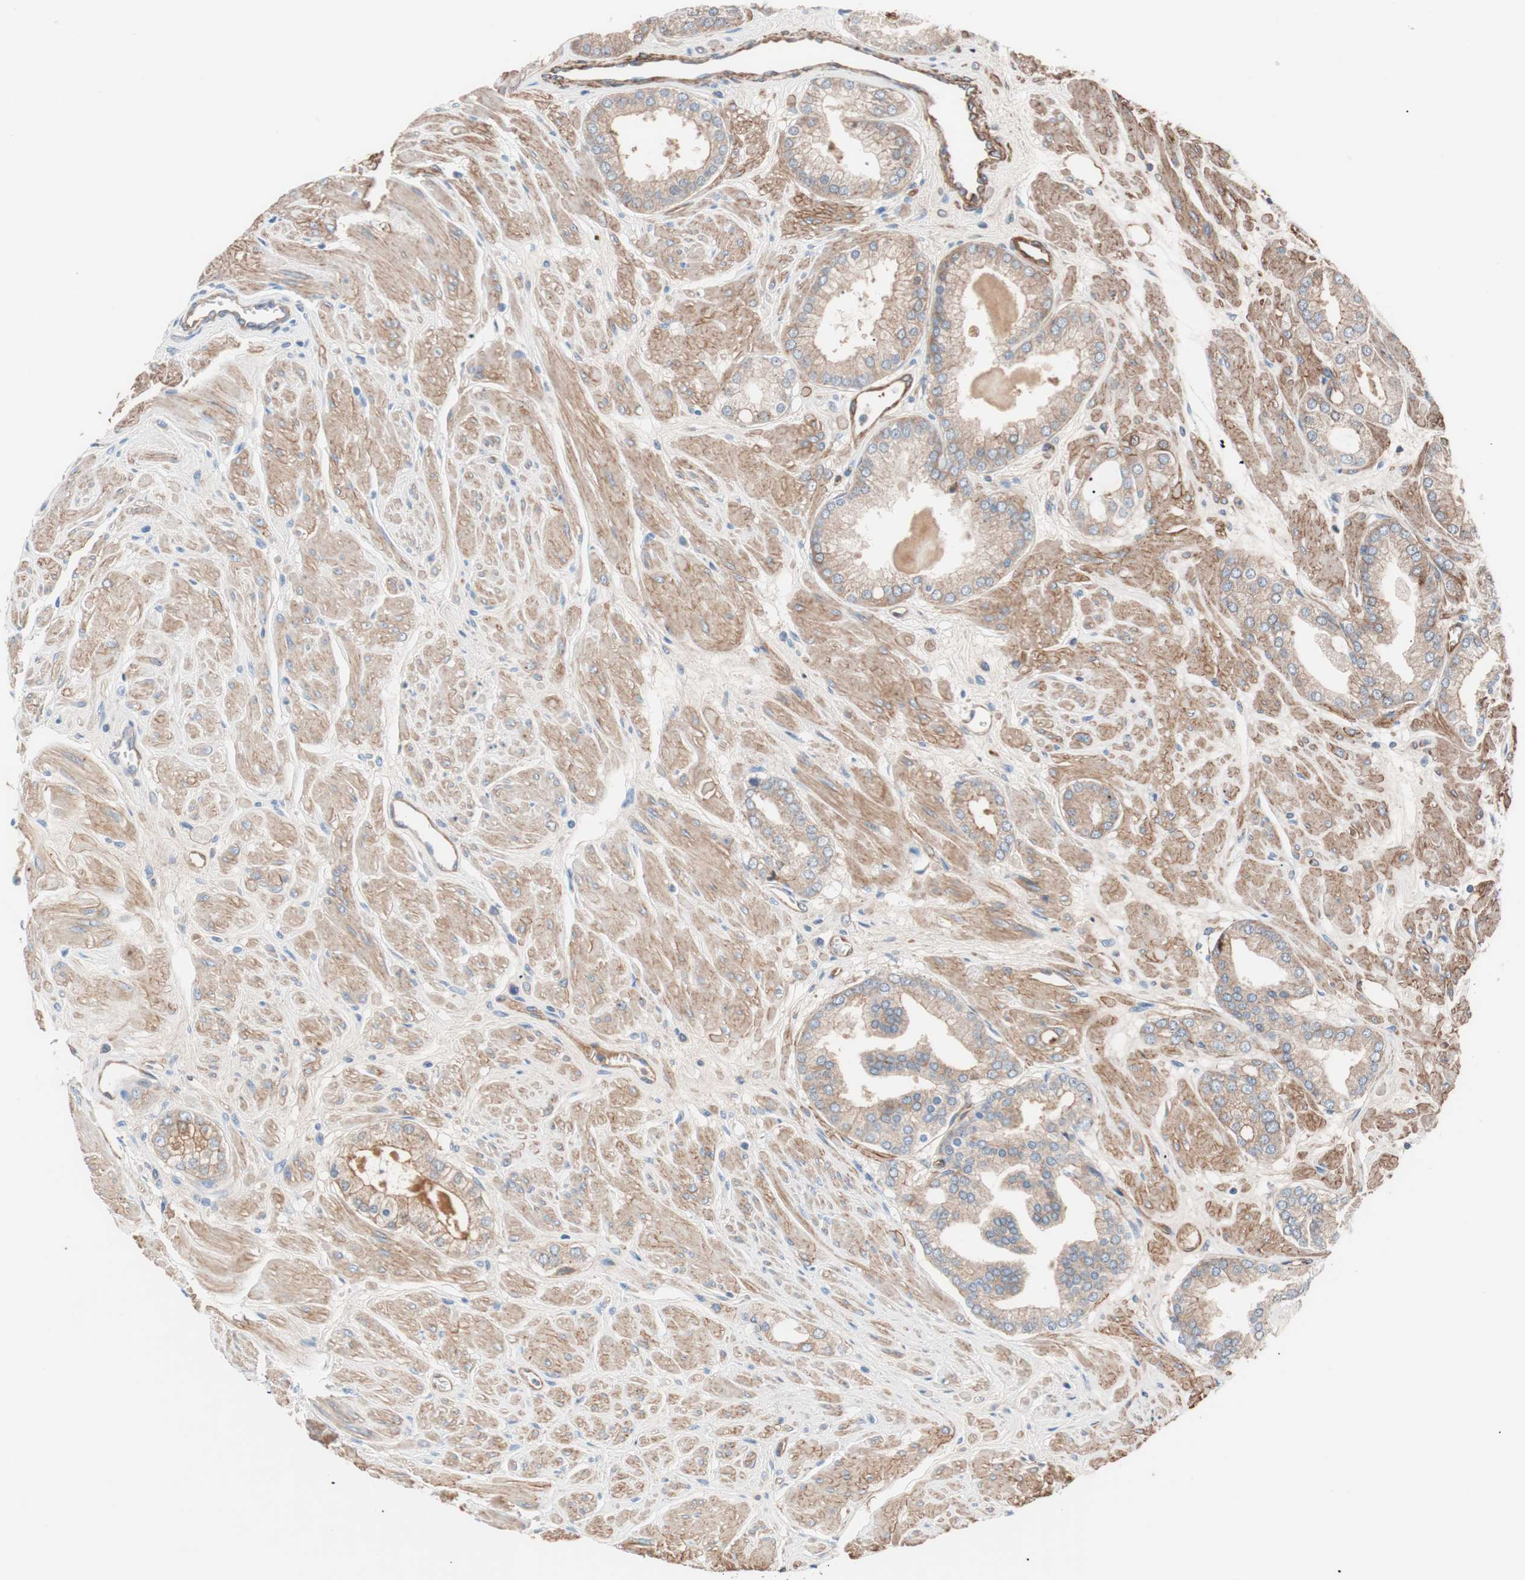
{"staining": {"intensity": "weak", "quantity": "<25%", "location": "cytoplasmic/membranous"}, "tissue": "prostate cancer", "cell_type": "Tumor cells", "image_type": "cancer", "snomed": [{"axis": "morphology", "description": "Adenocarcinoma, High grade"}, {"axis": "topography", "description": "Prostate"}], "caption": "High magnification brightfield microscopy of prostate cancer stained with DAB (brown) and counterstained with hematoxylin (blue): tumor cells show no significant expression.", "gene": "SPINT1", "patient": {"sex": "male", "age": 61}}